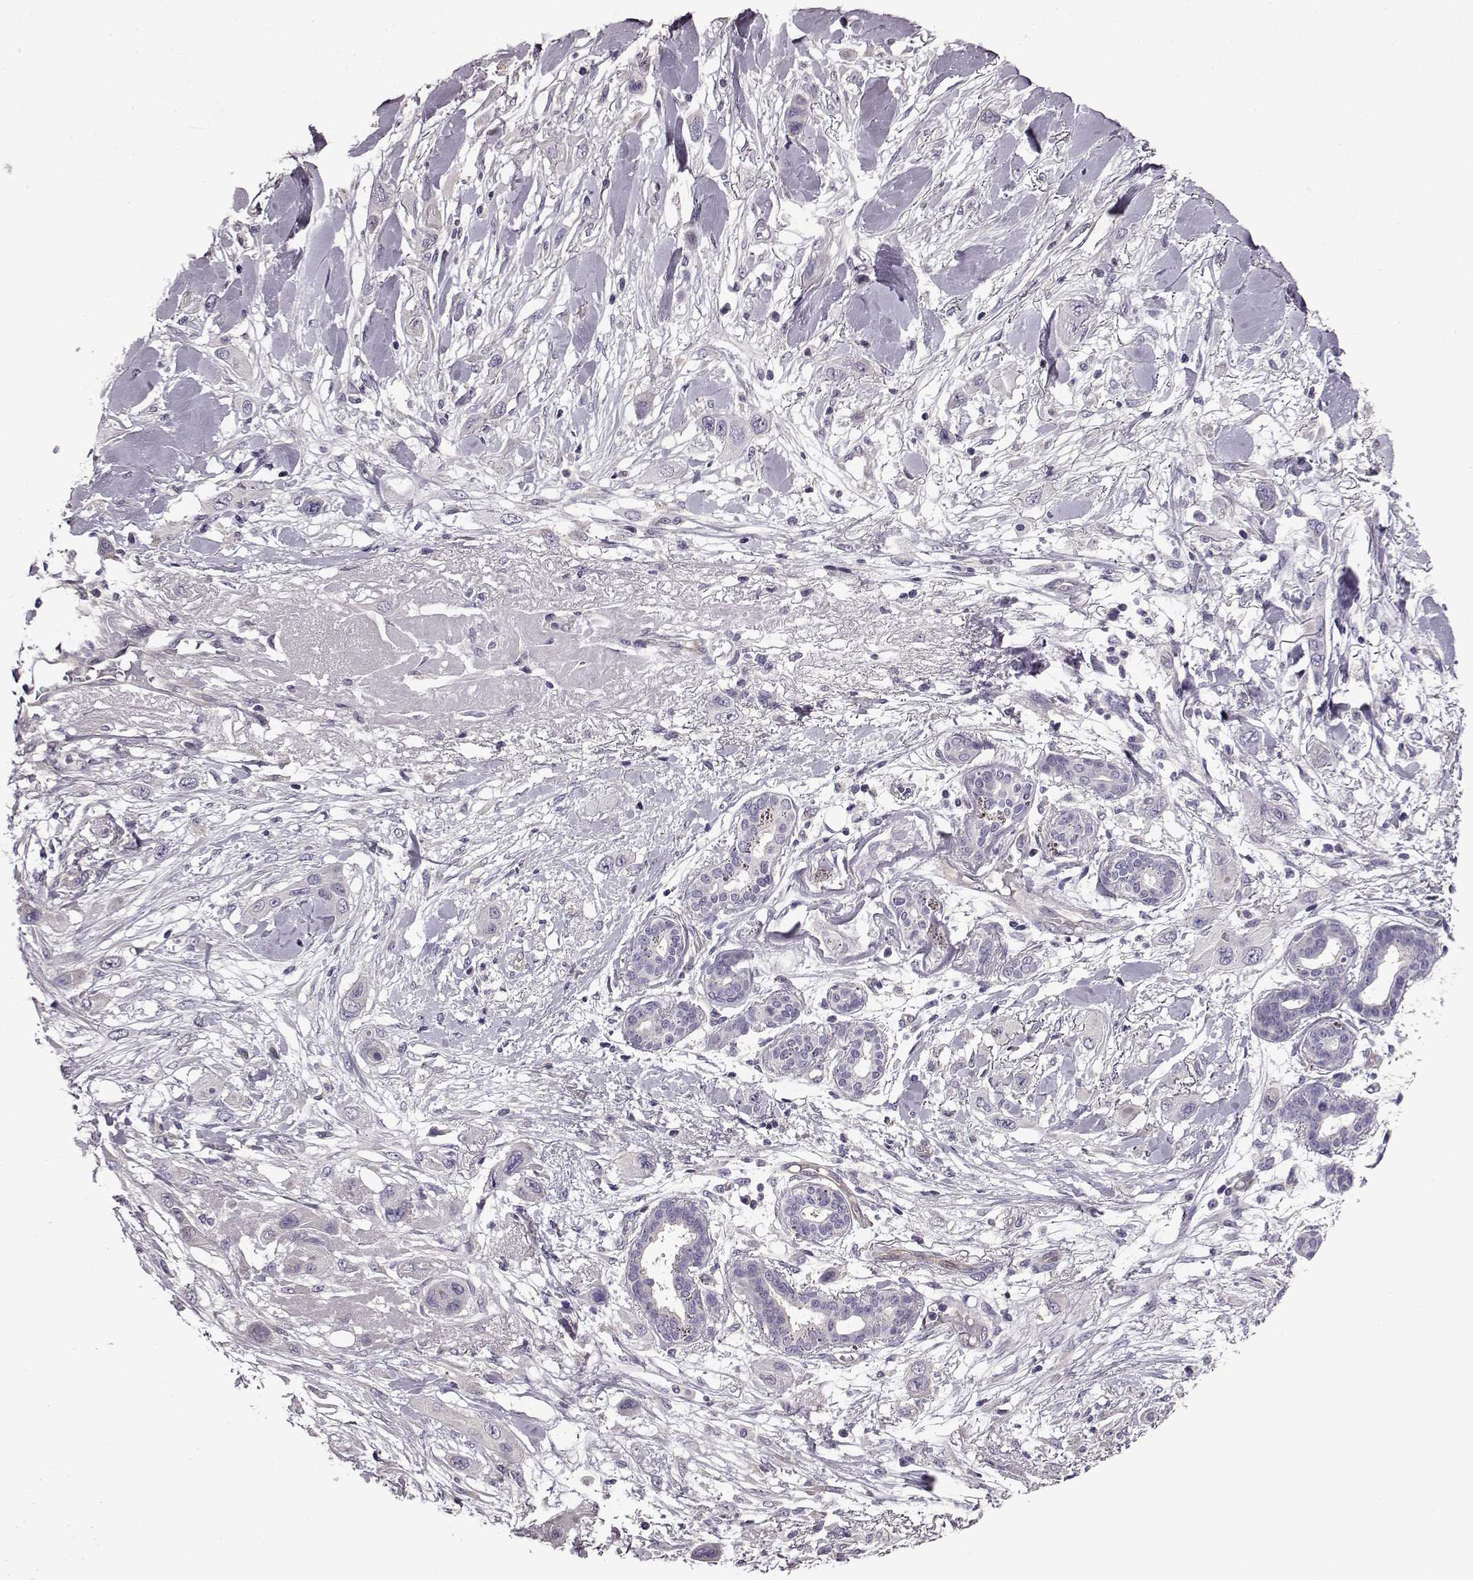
{"staining": {"intensity": "negative", "quantity": "none", "location": "none"}, "tissue": "skin cancer", "cell_type": "Tumor cells", "image_type": "cancer", "snomed": [{"axis": "morphology", "description": "Squamous cell carcinoma, NOS"}, {"axis": "topography", "description": "Skin"}], "caption": "Skin cancer was stained to show a protein in brown. There is no significant staining in tumor cells.", "gene": "EDDM3B", "patient": {"sex": "male", "age": 79}}